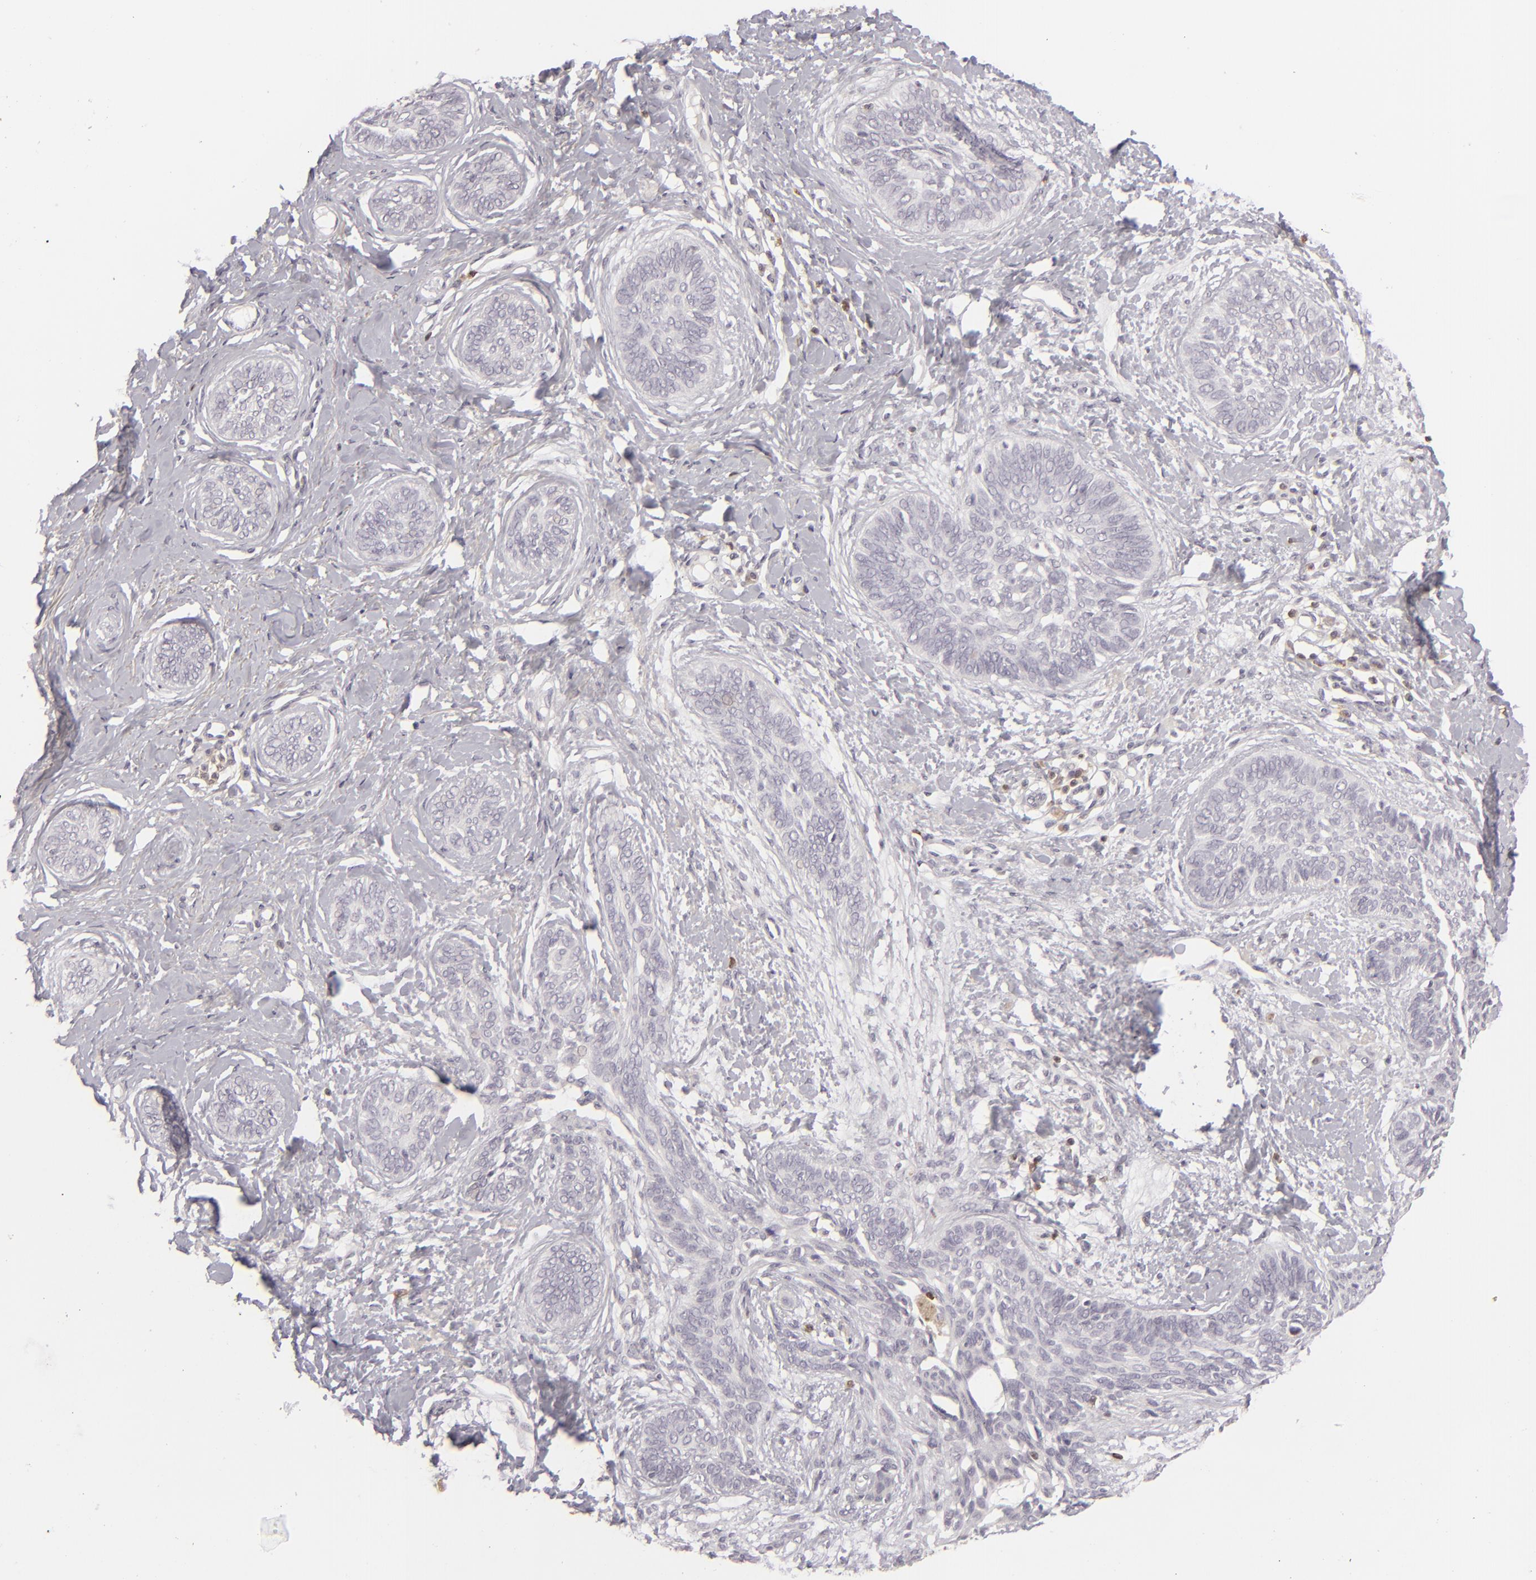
{"staining": {"intensity": "negative", "quantity": "none", "location": "none"}, "tissue": "skin cancer", "cell_type": "Tumor cells", "image_type": "cancer", "snomed": [{"axis": "morphology", "description": "Basal cell carcinoma"}, {"axis": "topography", "description": "Skin"}], "caption": "High power microscopy micrograph of an immunohistochemistry photomicrograph of skin cancer, revealing no significant positivity in tumor cells.", "gene": "APOBEC3G", "patient": {"sex": "female", "age": 81}}